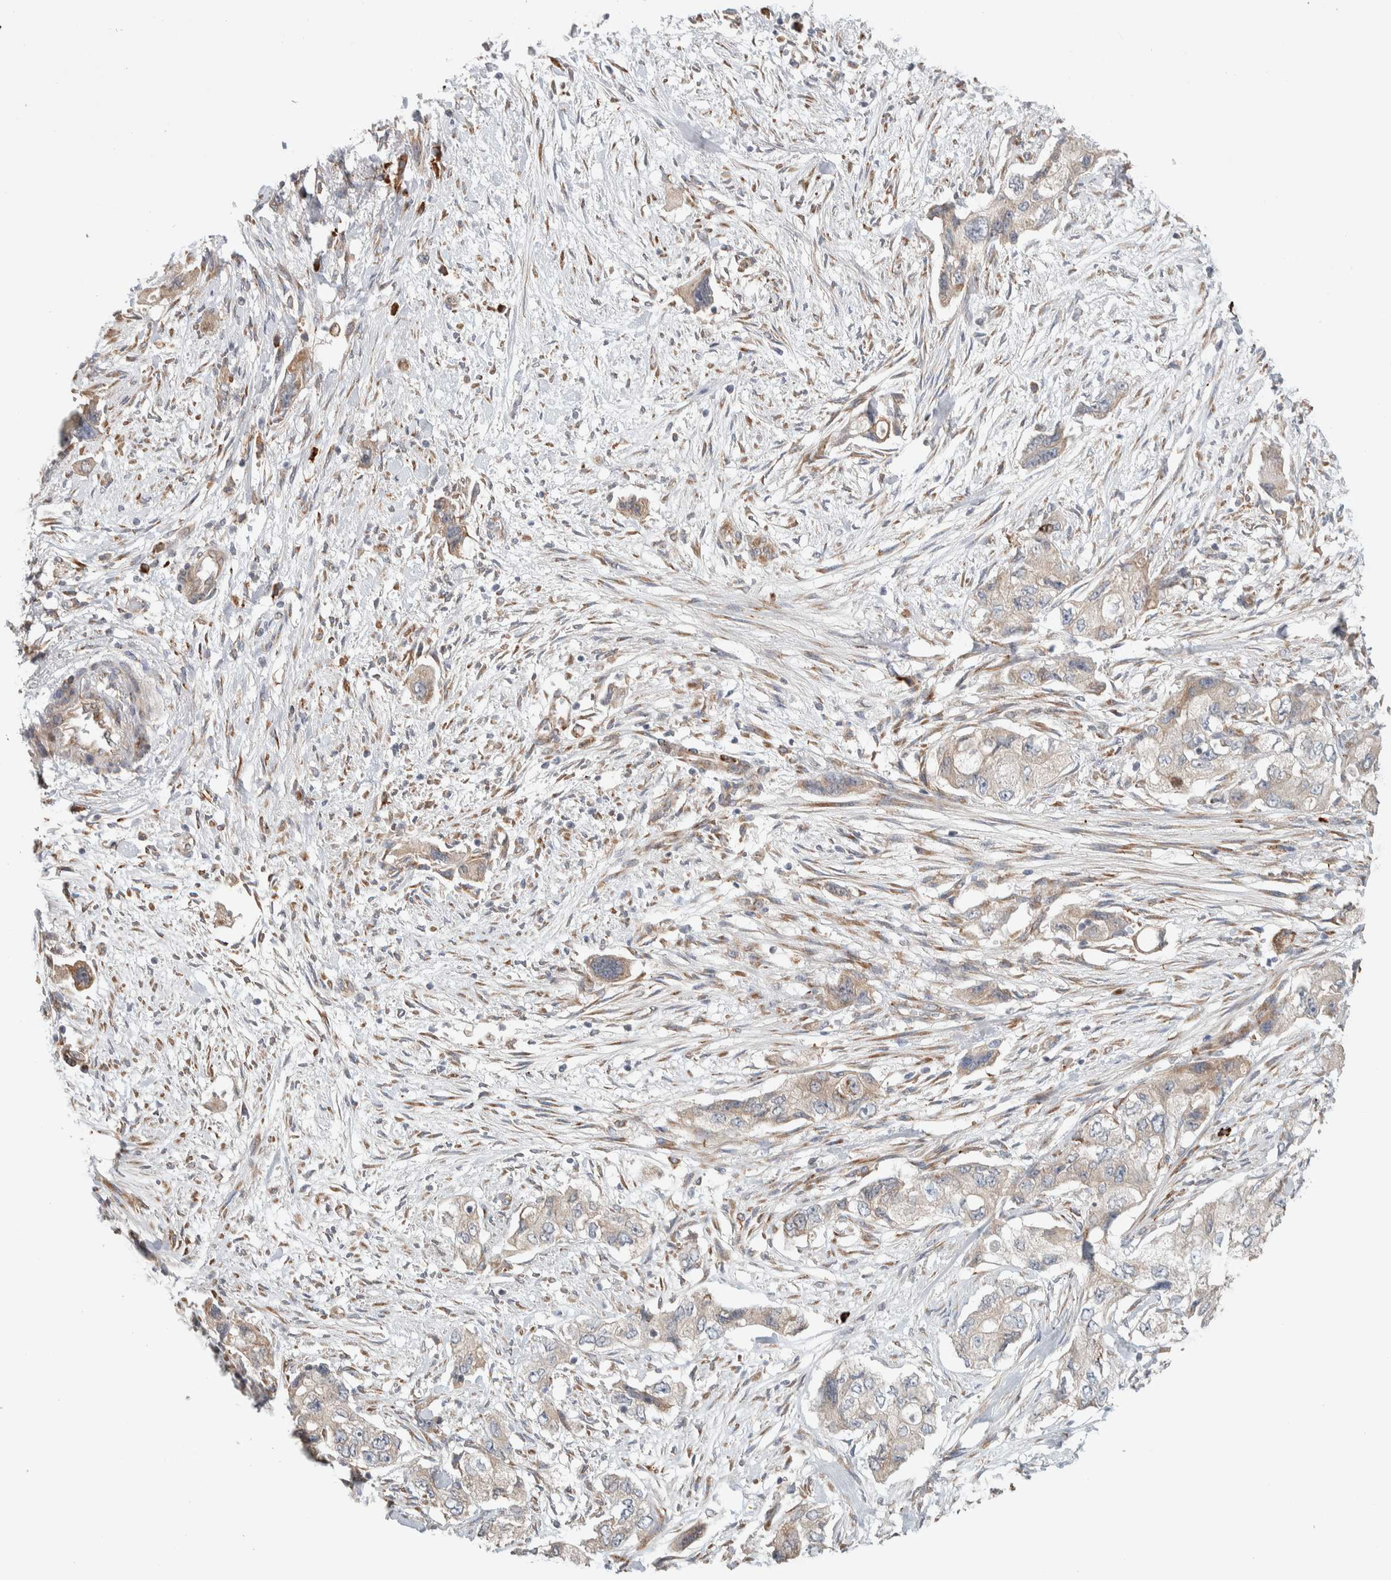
{"staining": {"intensity": "weak", "quantity": "25%-75%", "location": "cytoplasmic/membranous"}, "tissue": "pancreatic cancer", "cell_type": "Tumor cells", "image_type": "cancer", "snomed": [{"axis": "morphology", "description": "Adenocarcinoma, NOS"}, {"axis": "topography", "description": "Pancreas"}], "caption": "Pancreatic adenocarcinoma stained with DAB (3,3'-diaminobenzidine) IHC demonstrates low levels of weak cytoplasmic/membranous positivity in approximately 25%-75% of tumor cells.", "gene": "ADCY8", "patient": {"sex": "female", "age": 73}}